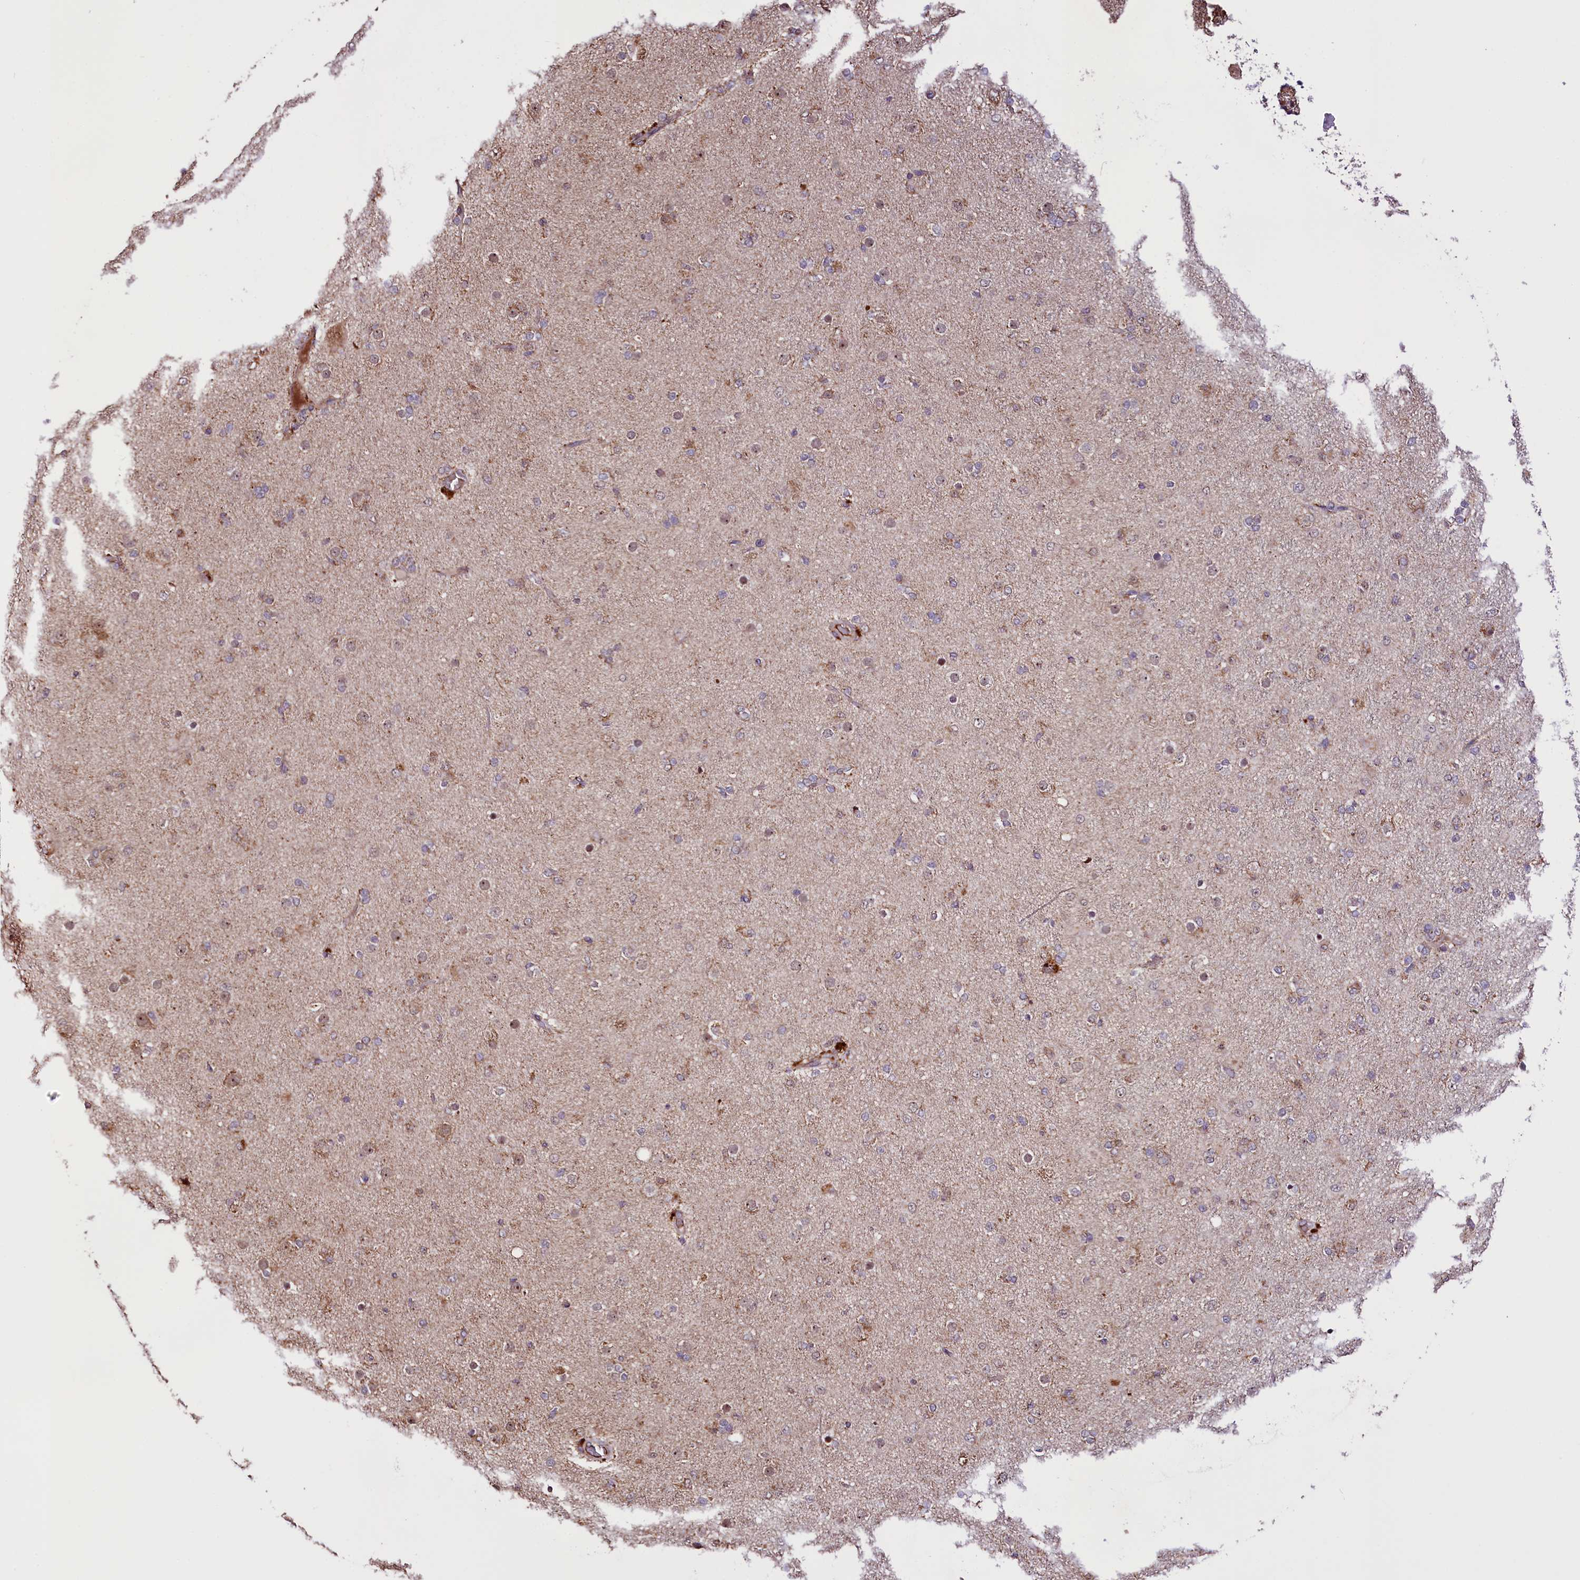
{"staining": {"intensity": "weak", "quantity": "25%-75%", "location": "cytoplasmic/membranous"}, "tissue": "glioma", "cell_type": "Tumor cells", "image_type": "cancer", "snomed": [{"axis": "morphology", "description": "Glioma, malignant, Low grade"}, {"axis": "topography", "description": "Brain"}], "caption": "Immunohistochemical staining of human malignant low-grade glioma demonstrates weak cytoplasmic/membranous protein expression in approximately 25%-75% of tumor cells.", "gene": "ST7", "patient": {"sex": "male", "age": 65}}